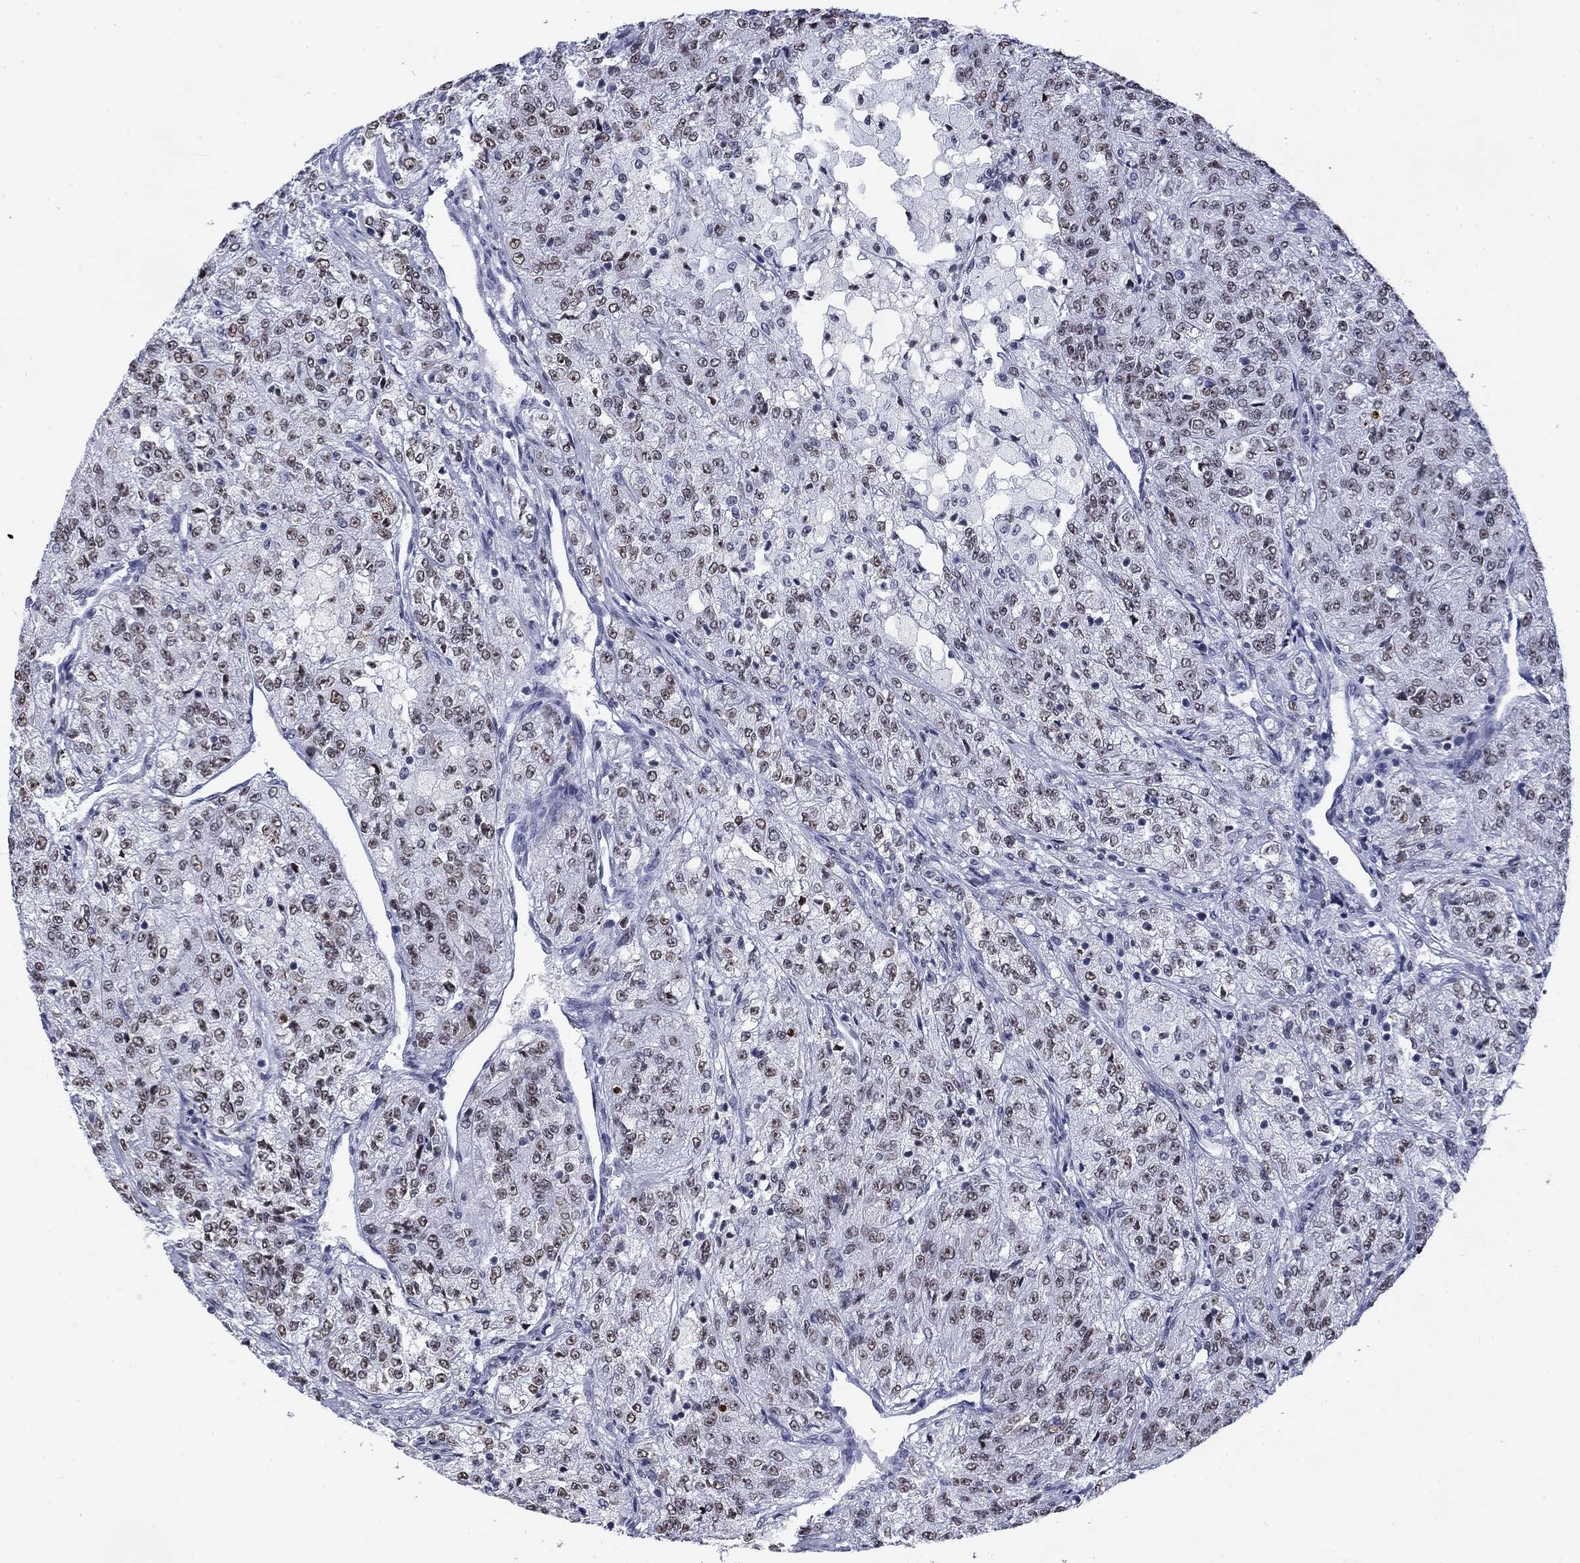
{"staining": {"intensity": "weak", "quantity": "25%-75%", "location": "nuclear"}, "tissue": "renal cancer", "cell_type": "Tumor cells", "image_type": "cancer", "snomed": [{"axis": "morphology", "description": "Adenocarcinoma, NOS"}, {"axis": "topography", "description": "Kidney"}], "caption": "Immunohistochemical staining of human renal cancer (adenocarcinoma) shows weak nuclear protein expression in approximately 25%-75% of tumor cells.", "gene": "CSRNP3", "patient": {"sex": "female", "age": 63}}